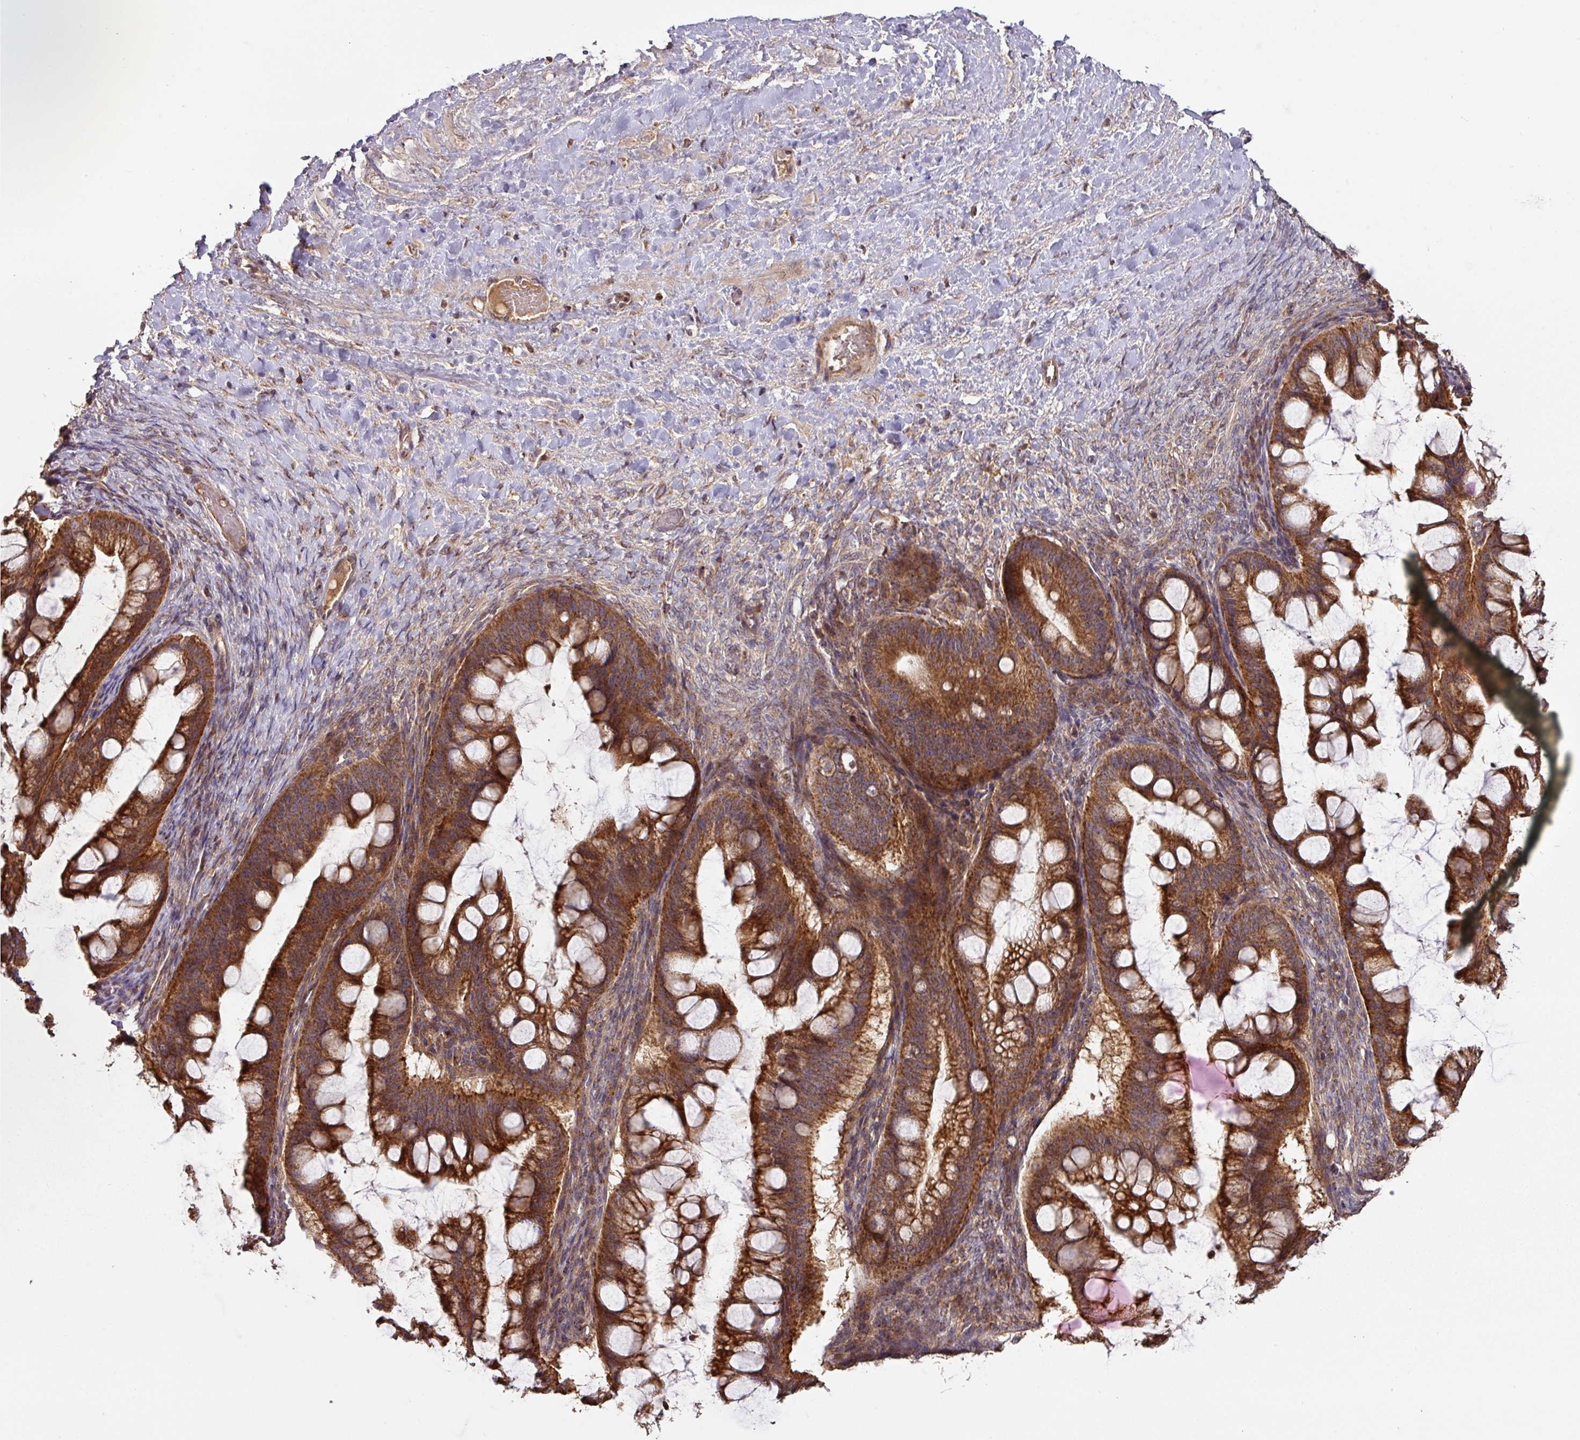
{"staining": {"intensity": "strong", "quantity": ">75%", "location": "cytoplasmic/membranous"}, "tissue": "ovarian cancer", "cell_type": "Tumor cells", "image_type": "cancer", "snomed": [{"axis": "morphology", "description": "Cystadenocarcinoma, mucinous, NOS"}, {"axis": "topography", "description": "Ovary"}], "caption": "Ovarian cancer stained for a protein (brown) shows strong cytoplasmic/membranous positive staining in about >75% of tumor cells.", "gene": "MRRF", "patient": {"sex": "female", "age": 73}}